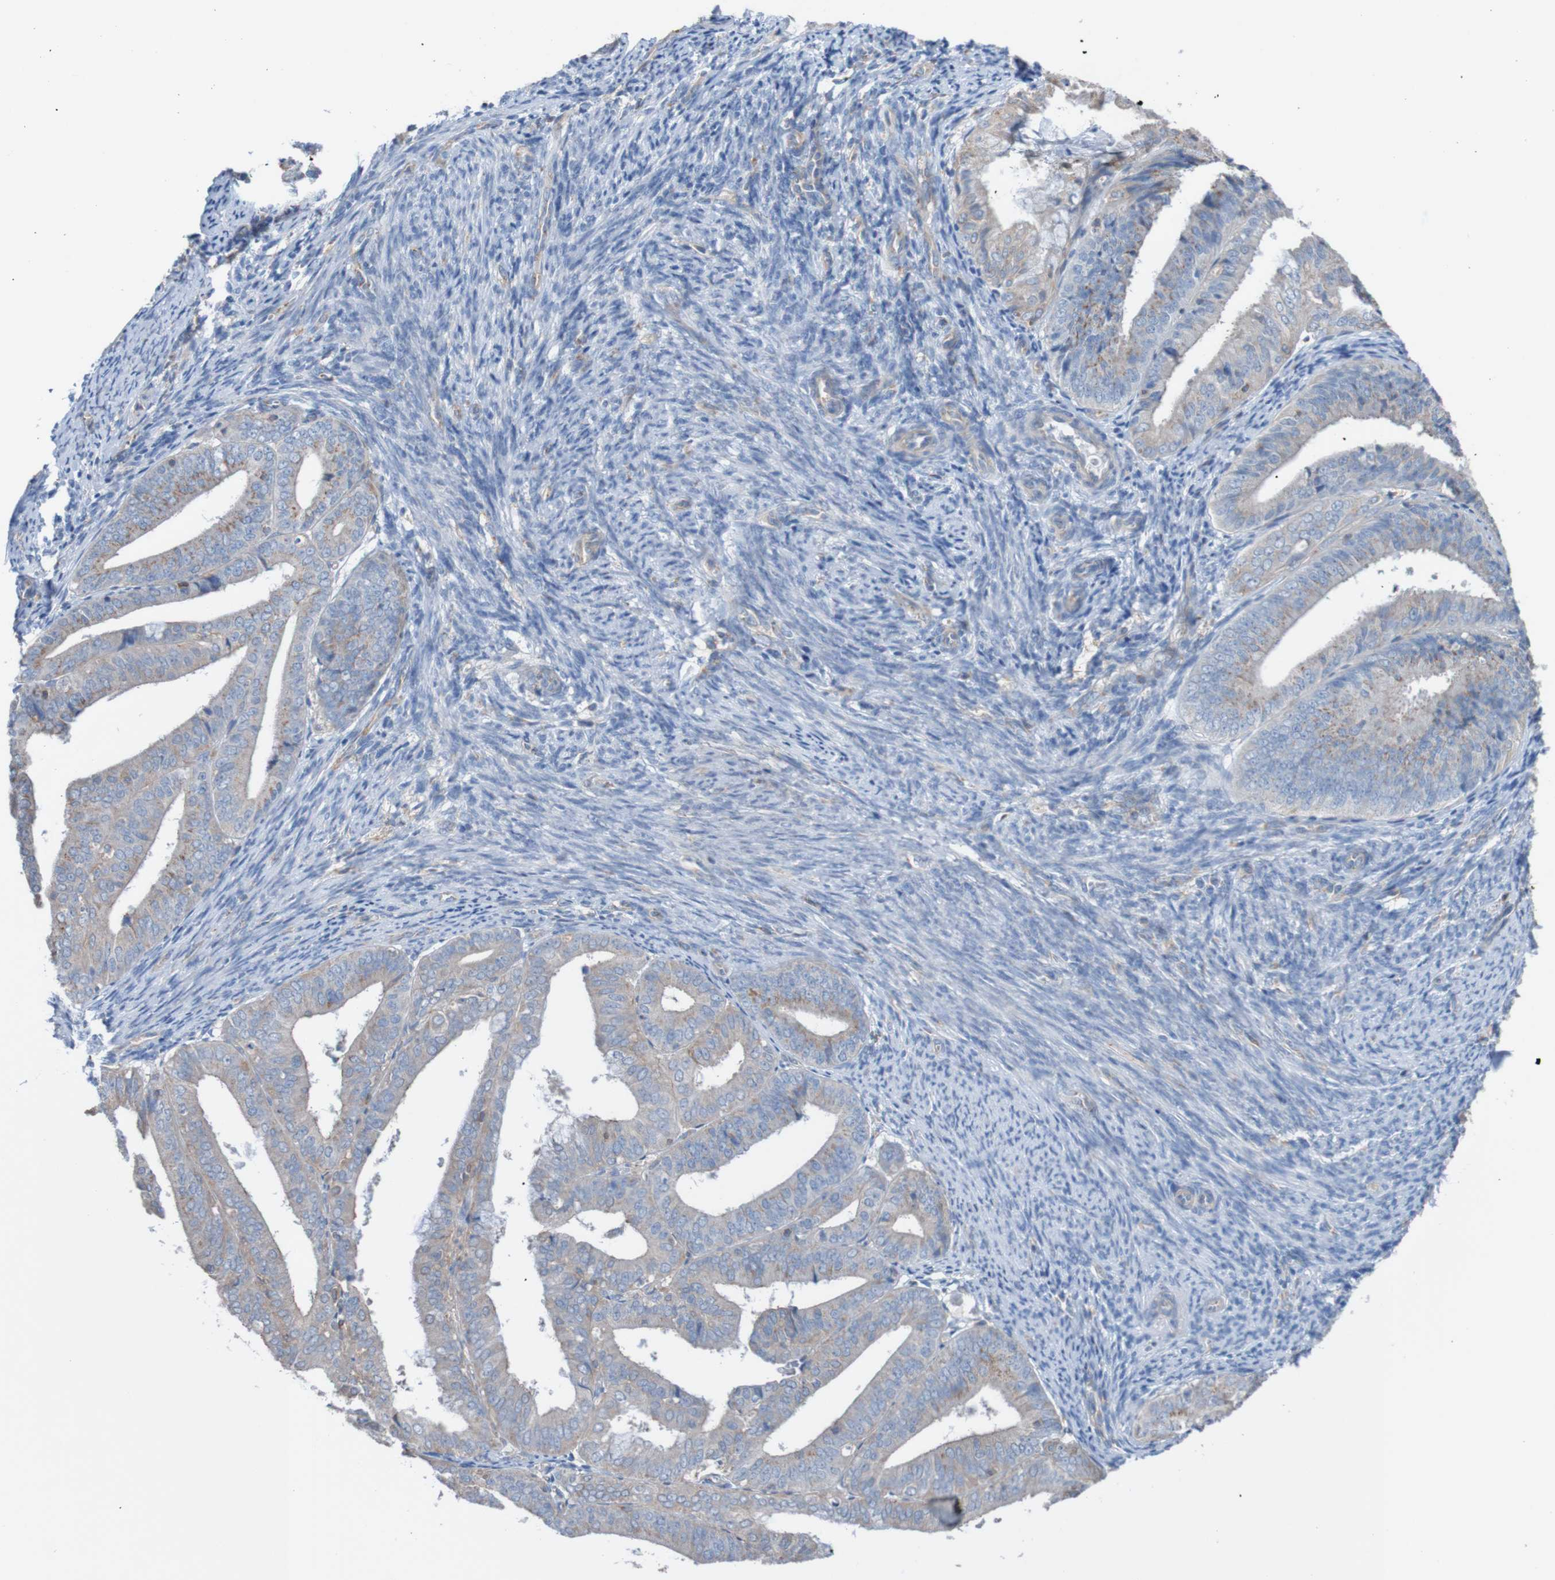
{"staining": {"intensity": "moderate", "quantity": ">75%", "location": "cytoplasmic/membranous"}, "tissue": "endometrial cancer", "cell_type": "Tumor cells", "image_type": "cancer", "snomed": [{"axis": "morphology", "description": "Adenocarcinoma, NOS"}, {"axis": "topography", "description": "Endometrium"}], "caption": "Moderate cytoplasmic/membranous expression is appreciated in about >75% of tumor cells in adenocarcinoma (endometrial).", "gene": "MINAR1", "patient": {"sex": "female", "age": 63}}